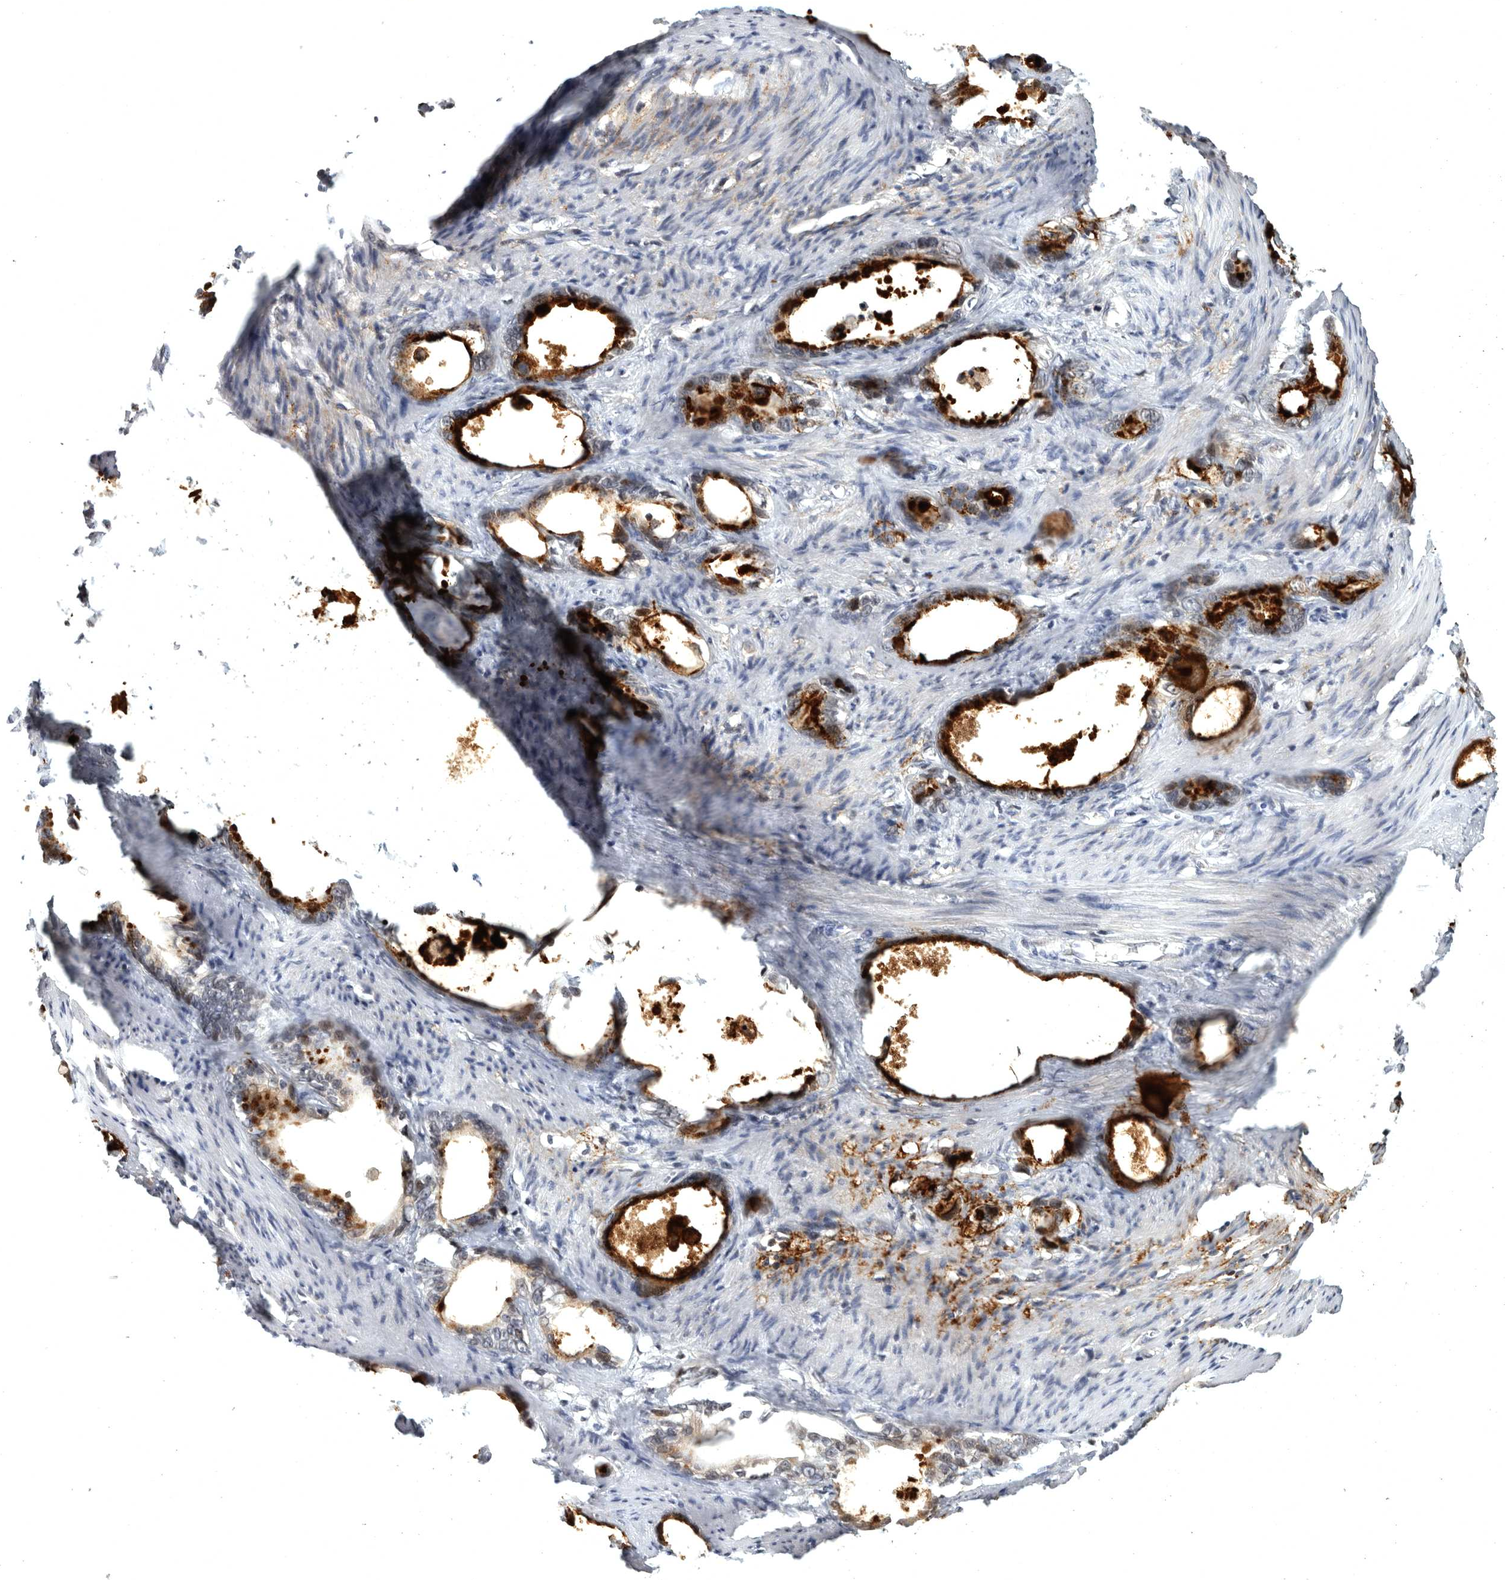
{"staining": {"intensity": "strong", "quantity": "25%-75%", "location": "cytoplasmic/membranous"}, "tissue": "stomach cancer", "cell_type": "Tumor cells", "image_type": "cancer", "snomed": [{"axis": "morphology", "description": "Adenocarcinoma, NOS"}, {"axis": "topography", "description": "Stomach"}], "caption": "Protein expression analysis of stomach adenocarcinoma shows strong cytoplasmic/membranous staining in approximately 25%-75% of tumor cells. Using DAB (brown) and hematoxylin (blue) stains, captured at high magnification using brightfield microscopy.", "gene": "MAN2A1", "patient": {"sex": "female", "age": 75}}